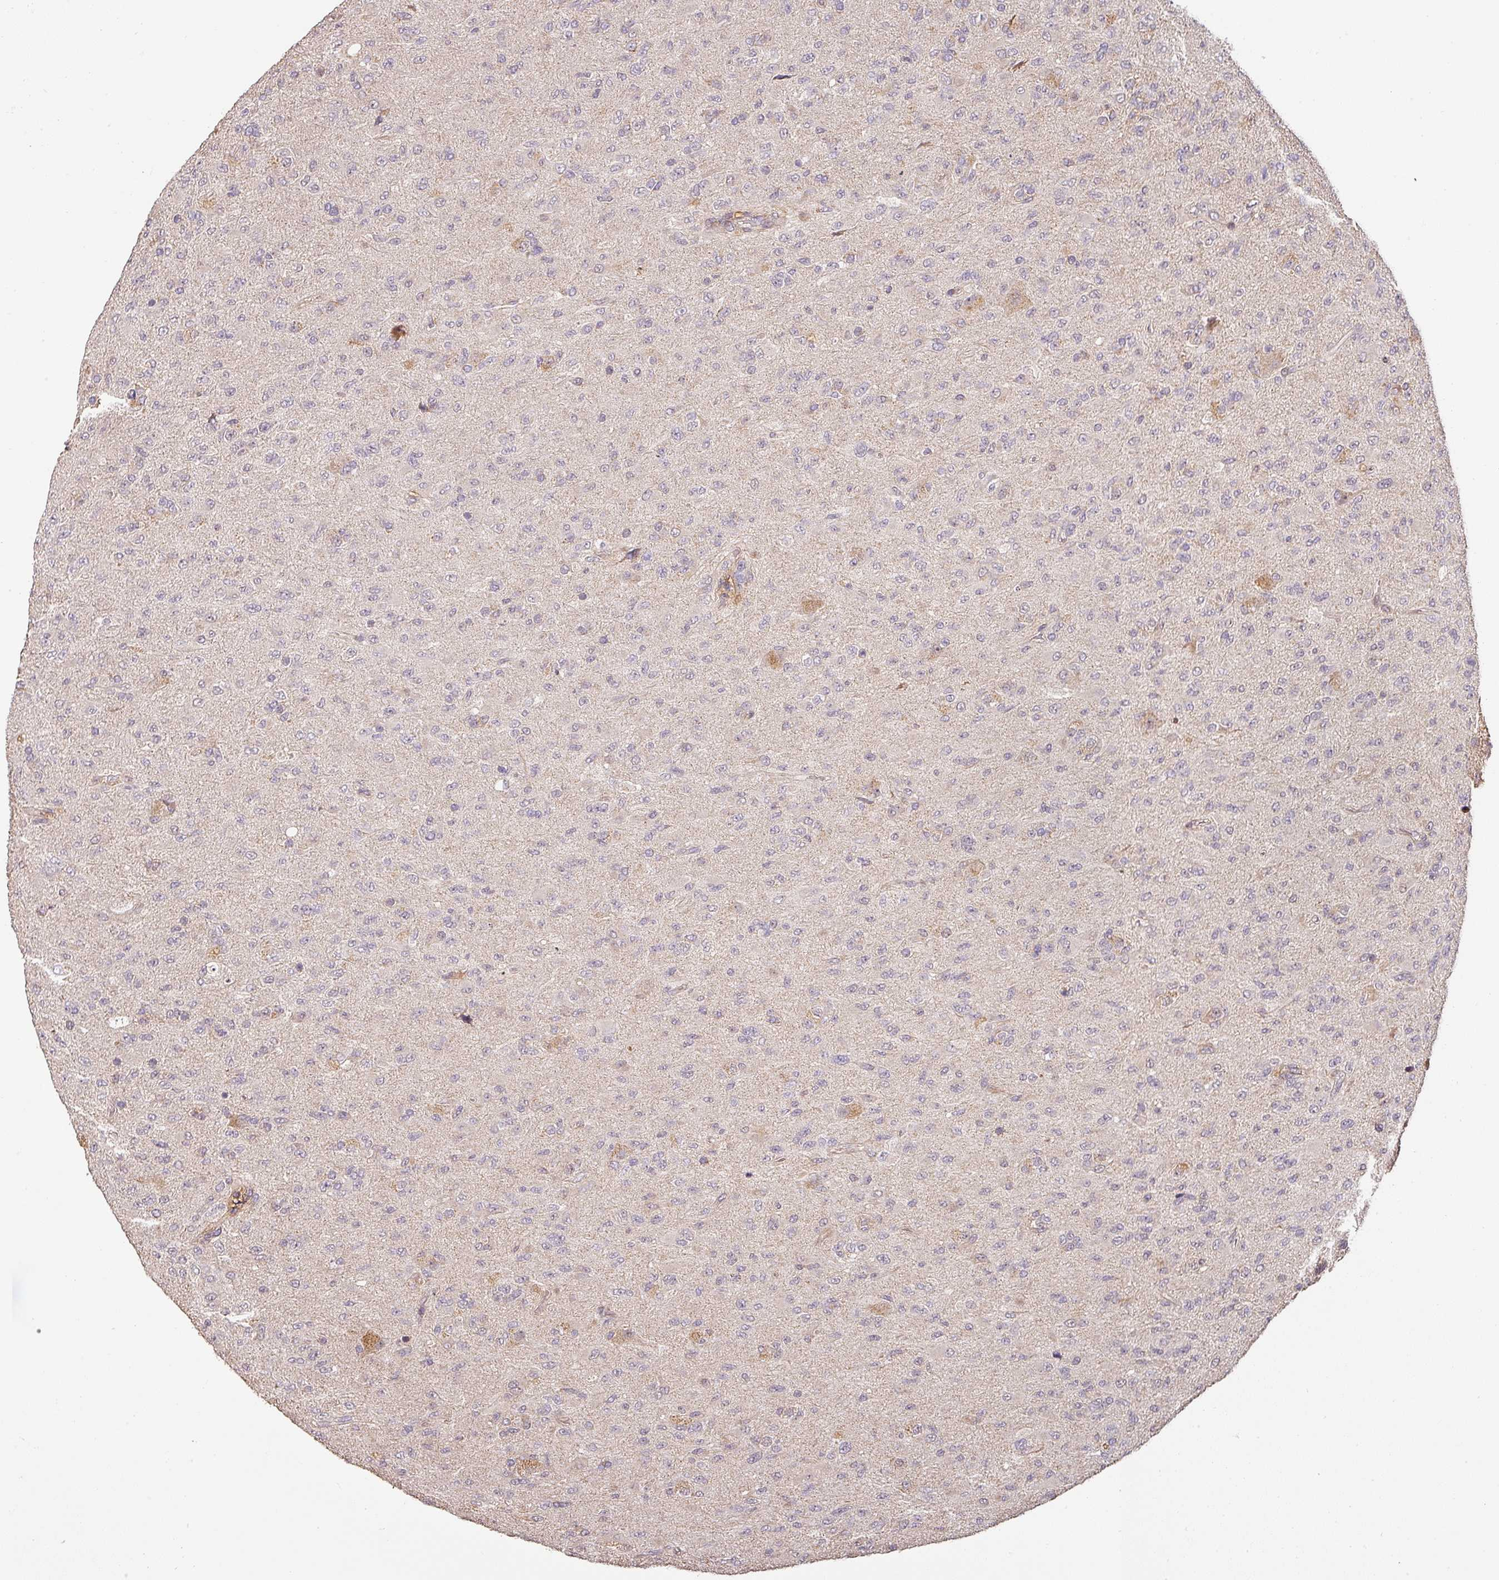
{"staining": {"intensity": "negative", "quantity": "none", "location": "none"}, "tissue": "glioma", "cell_type": "Tumor cells", "image_type": "cancer", "snomed": [{"axis": "morphology", "description": "Glioma, malignant, Low grade"}, {"axis": "topography", "description": "Brain"}], "caption": "DAB (3,3'-diaminobenzidine) immunohistochemical staining of malignant glioma (low-grade) exhibits no significant positivity in tumor cells.", "gene": "BPIFB3", "patient": {"sex": "male", "age": 65}}